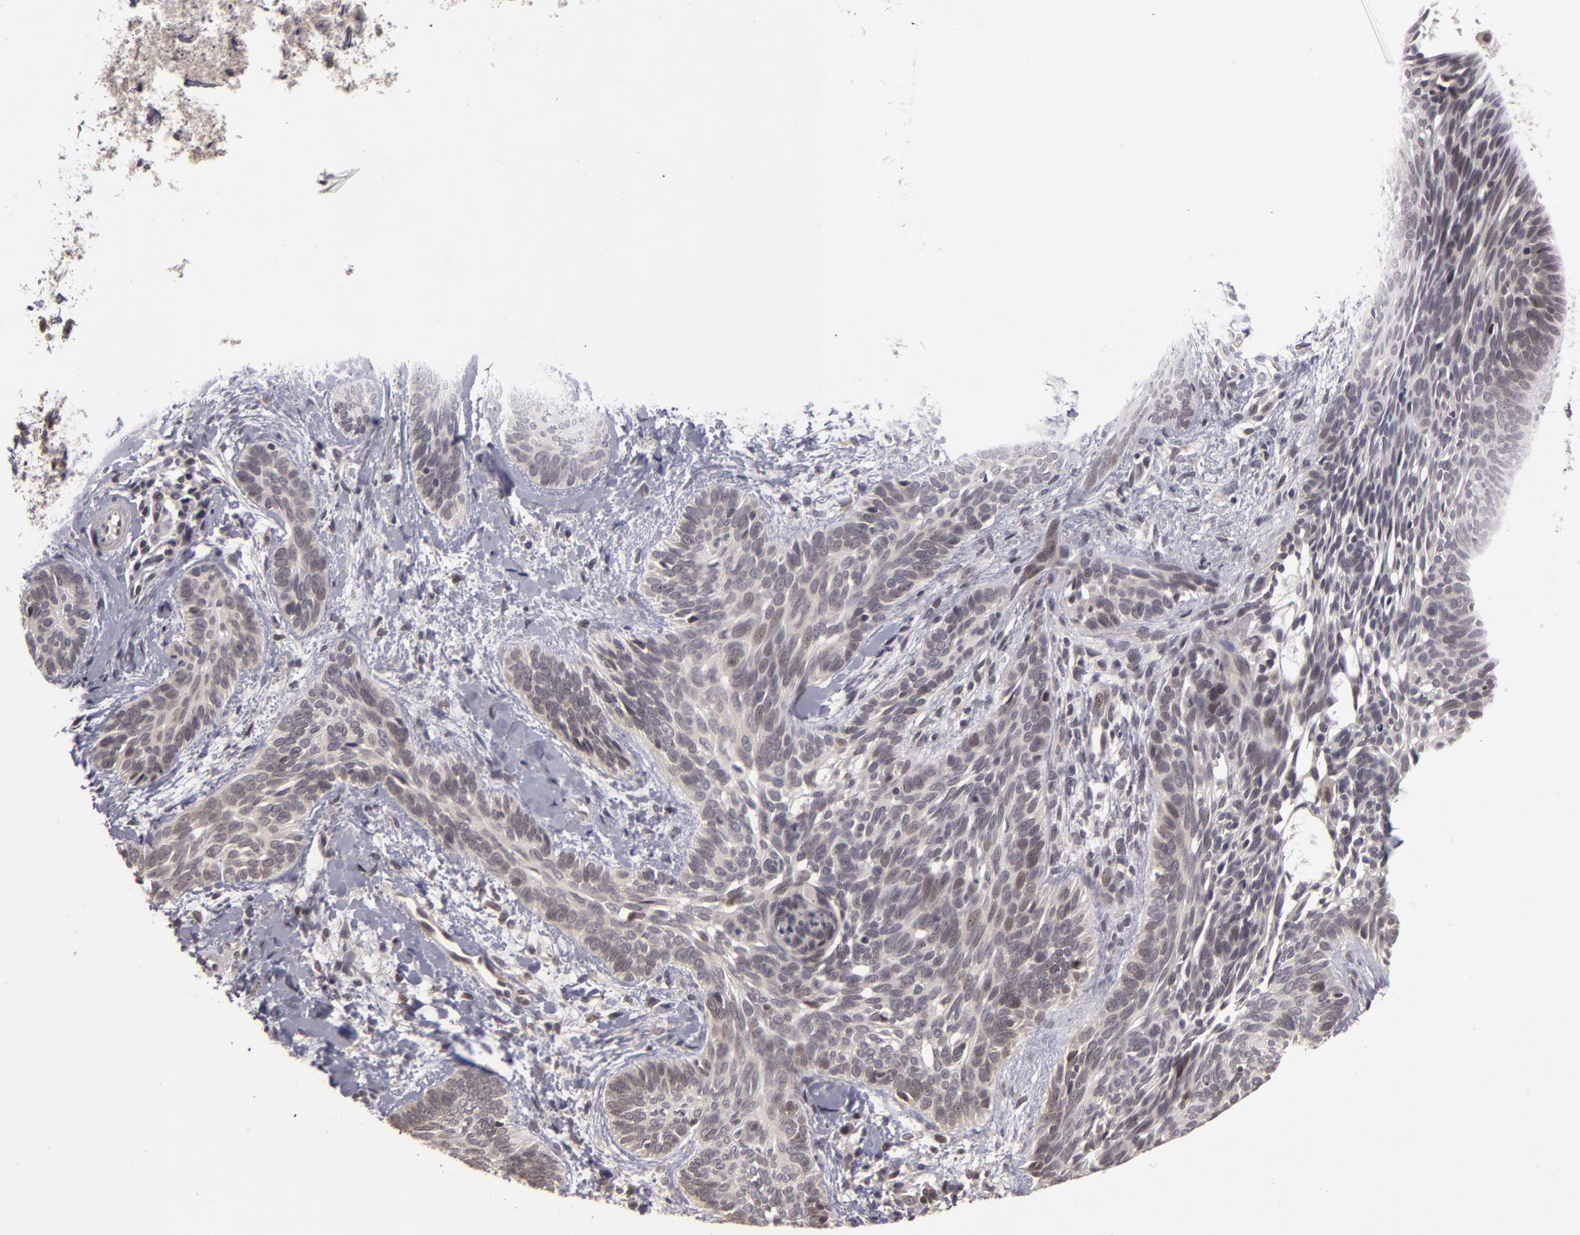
{"staining": {"intensity": "weak", "quantity": "<25%", "location": "nuclear"}, "tissue": "skin cancer", "cell_type": "Tumor cells", "image_type": "cancer", "snomed": [{"axis": "morphology", "description": "Basal cell carcinoma"}, {"axis": "topography", "description": "Skin"}], "caption": "DAB (3,3'-diaminobenzidine) immunohistochemical staining of skin cancer (basal cell carcinoma) demonstrates no significant expression in tumor cells.", "gene": "ZNF133", "patient": {"sex": "female", "age": 81}}